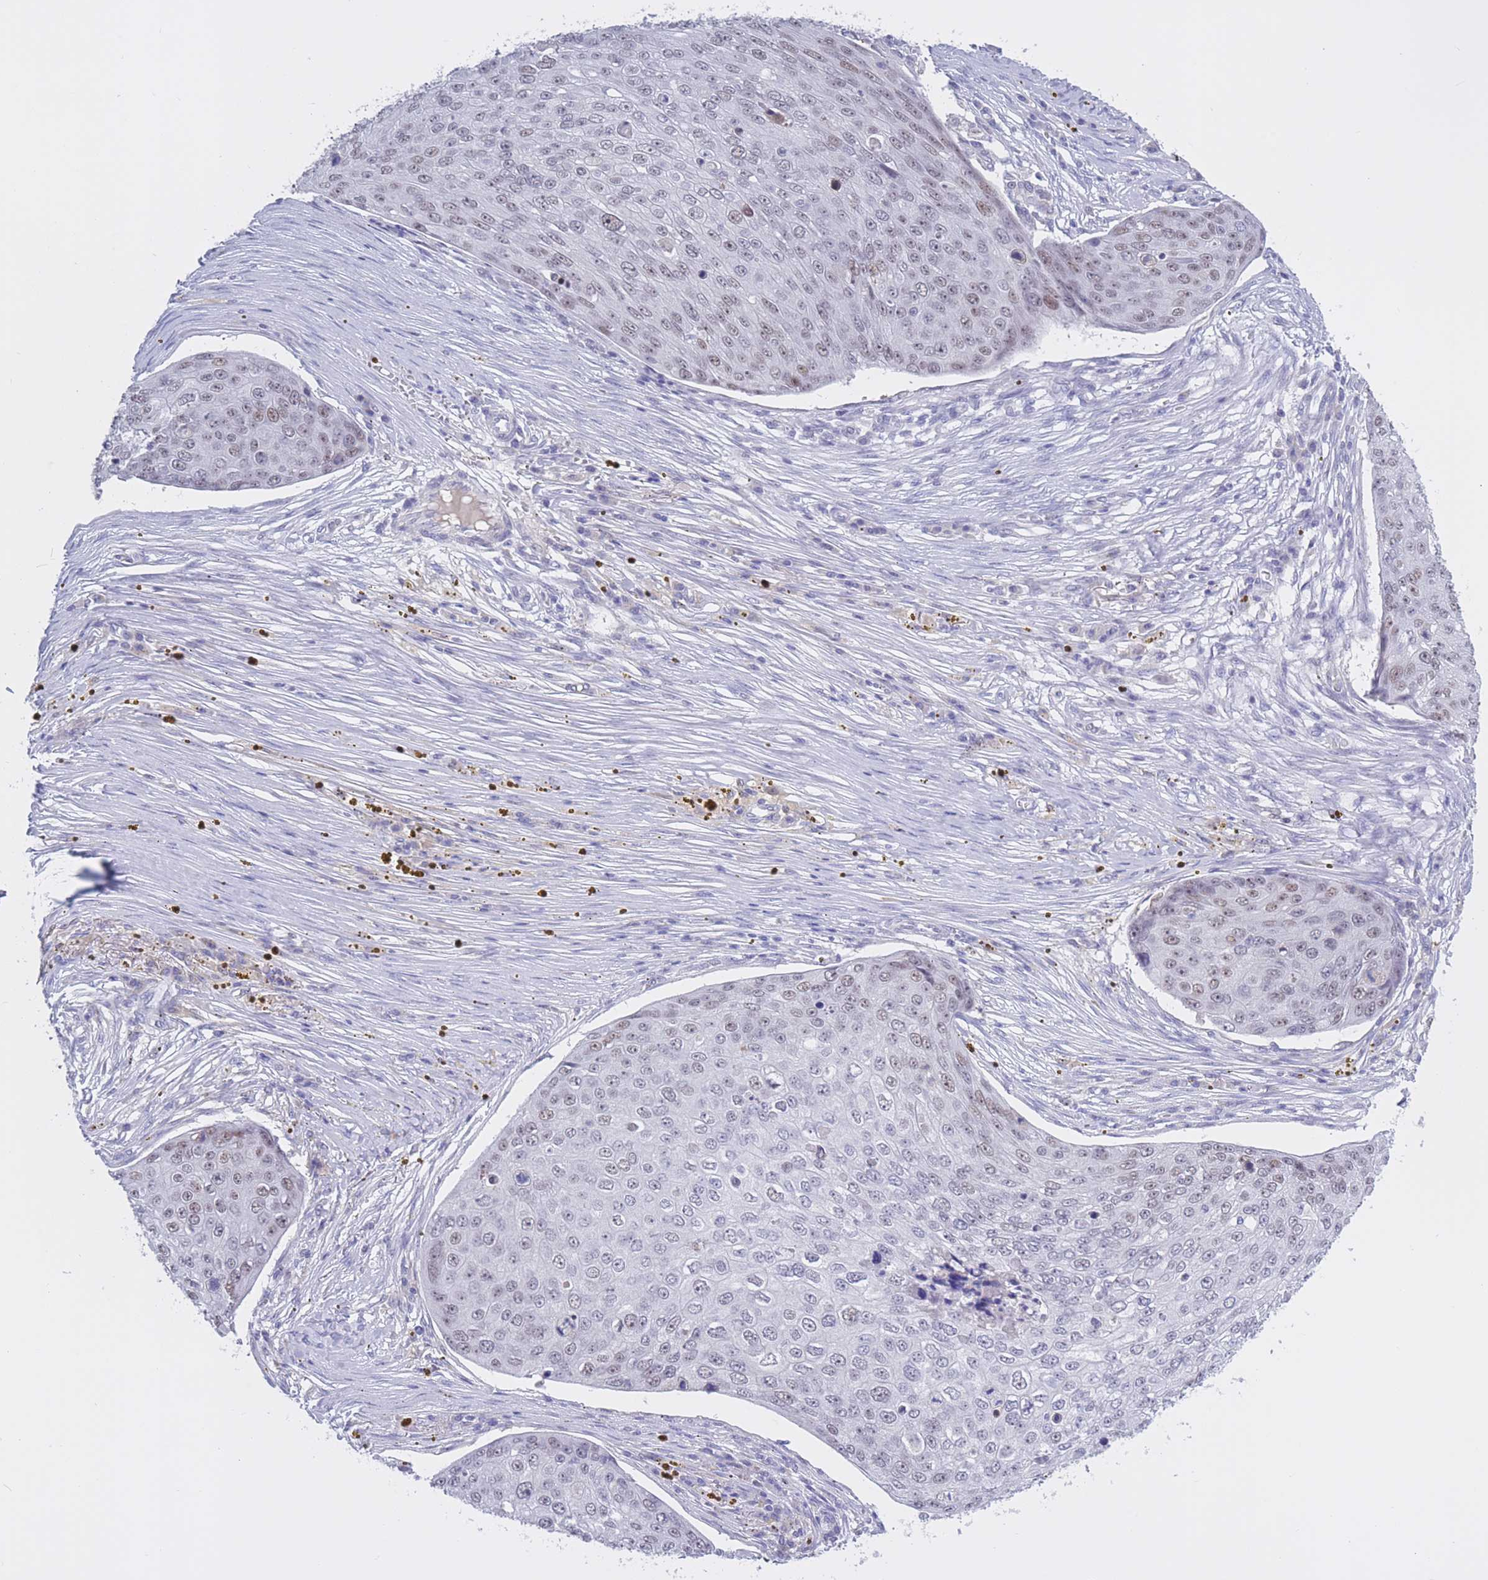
{"staining": {"intensity": "negative", "quantity": "none", "location": "none"}, "tissue": "skin cancer", "cell_type": "Tumor cells", "image_type": "cancer", "snomed": [{"axis": "morphology", "description": "Squamous cell carcinoma, NOS"}, {"axis": "topography", "description": "Skin"}], "caption": "A high-resolution micrograph shows immunohistochemistry (IHC) staining of skin cancer, which demonstrates no significant positivity in tumor cells.", "gene": "BOP1", "patient": {"sex": "male", "age": 71}}